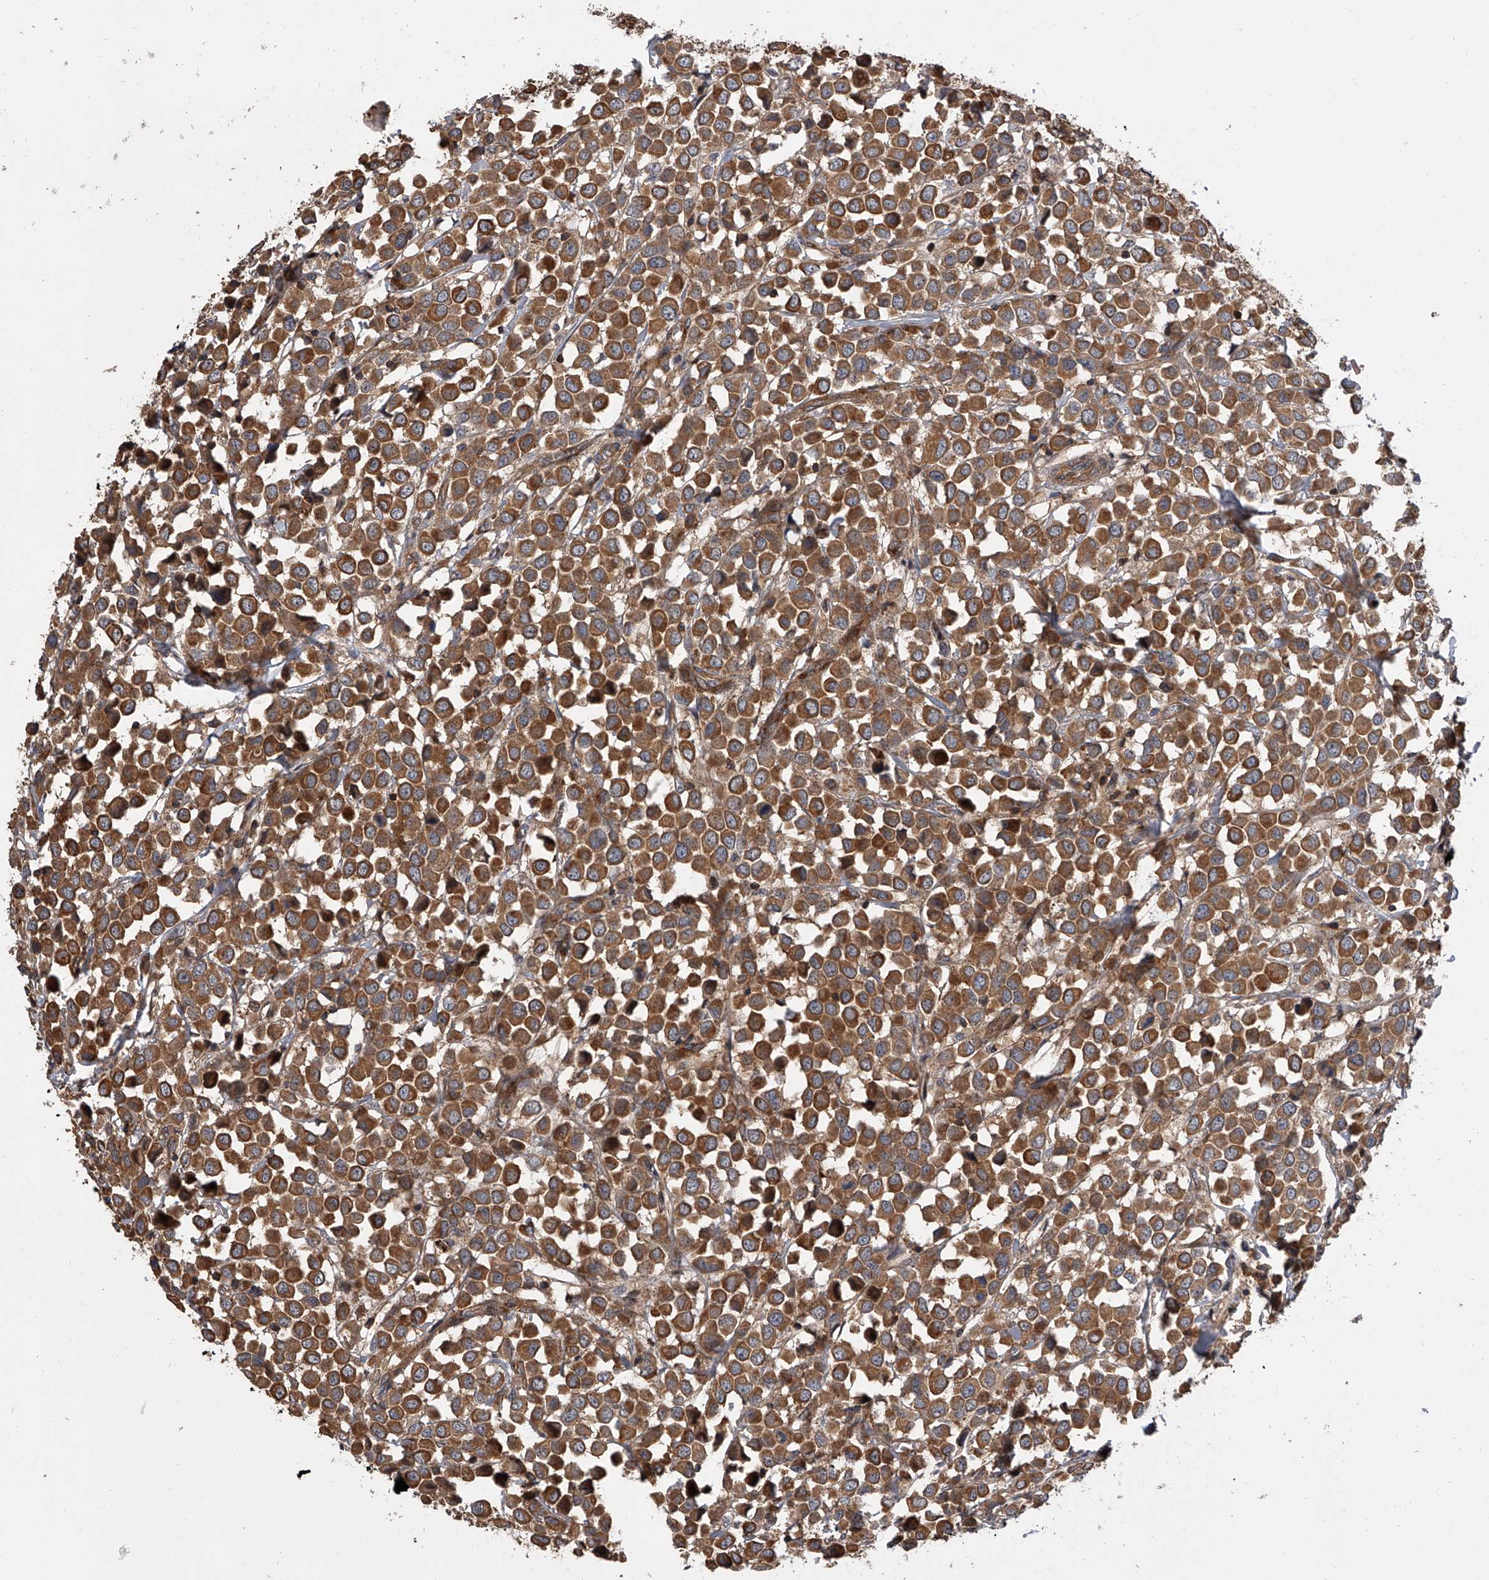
{"staining": {"intensity": "moderate", "quantity": ">75%", "location": "cytoplasmic/membranous"}, "tissue": "breast cancer", "cell_type": "Tumor cells", "image_type": "cancer", "snomed": [{"axis": "morphology", "description": "Duct carcinoma"}, {"axis": "topography", "description": "Breast"}], "caption": "Tumor cells demonstrate moderate cytoplasmic/membranous positivity in approximately >75% of cells in breast cancer. Immunohistochemistry (ihc) stains the protein of interest in brown and the nuclei are stained blue.", "gene": "USP47", "patient": {"sex": "female", "age": 61}}